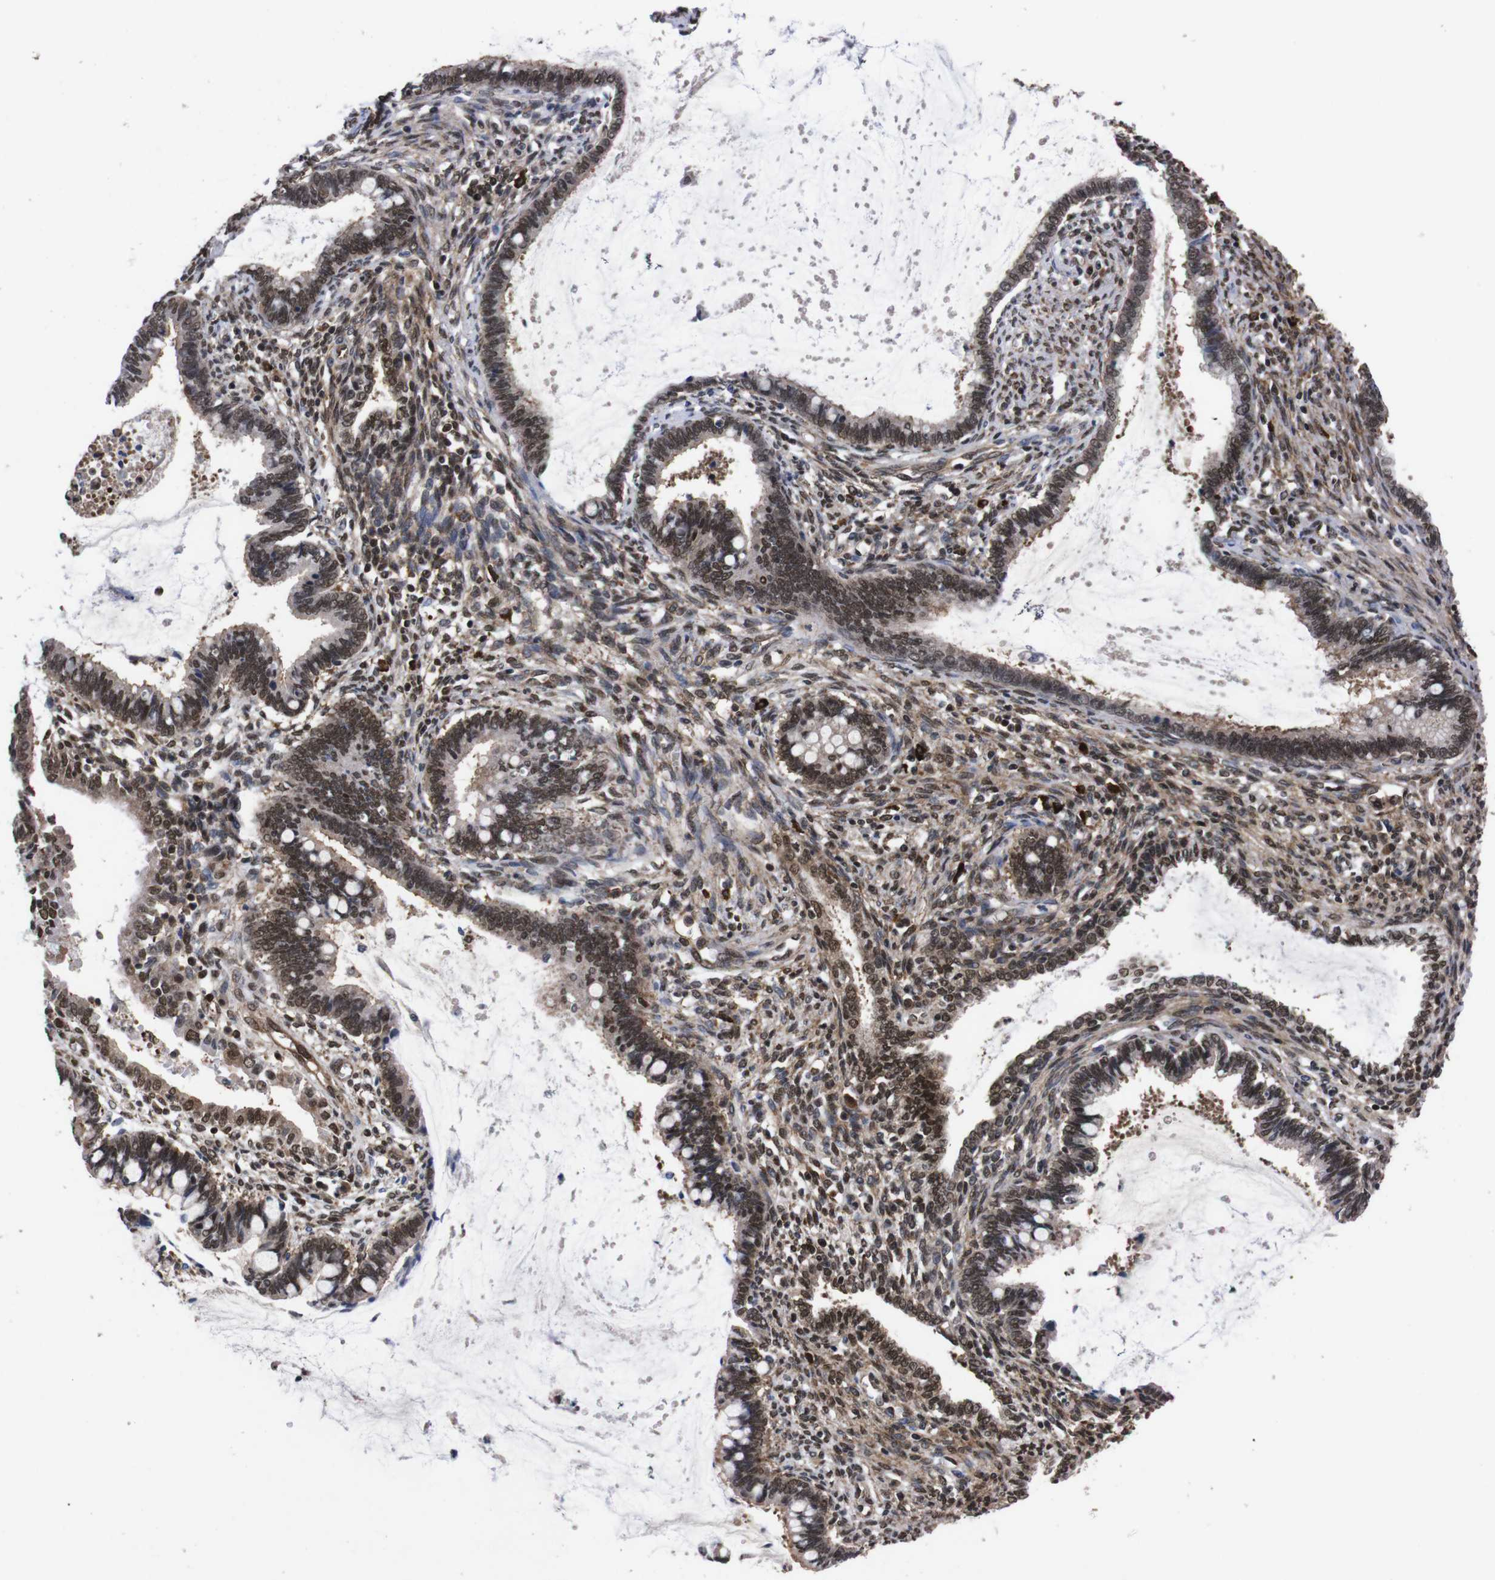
{"staining": {"intensity": "moderate", "quantity": ">75%", "location": "nuclear"}, "tissue": "cervical cancer", "cell_type": "Tumor cells", "image_type": "cancer", "snomed": [{"axis": "morphology", "description": "Adenocarcinoma, NOS"}, {"axis": "topography", "description": "Cervix"}], "caption": "Protein analysis of cervical cancer tissue shows moderate nuclear staining in about >75% of tumor cells.", "gene": "UBQLN2", "patient": {"sex": "female", "age": 44}}